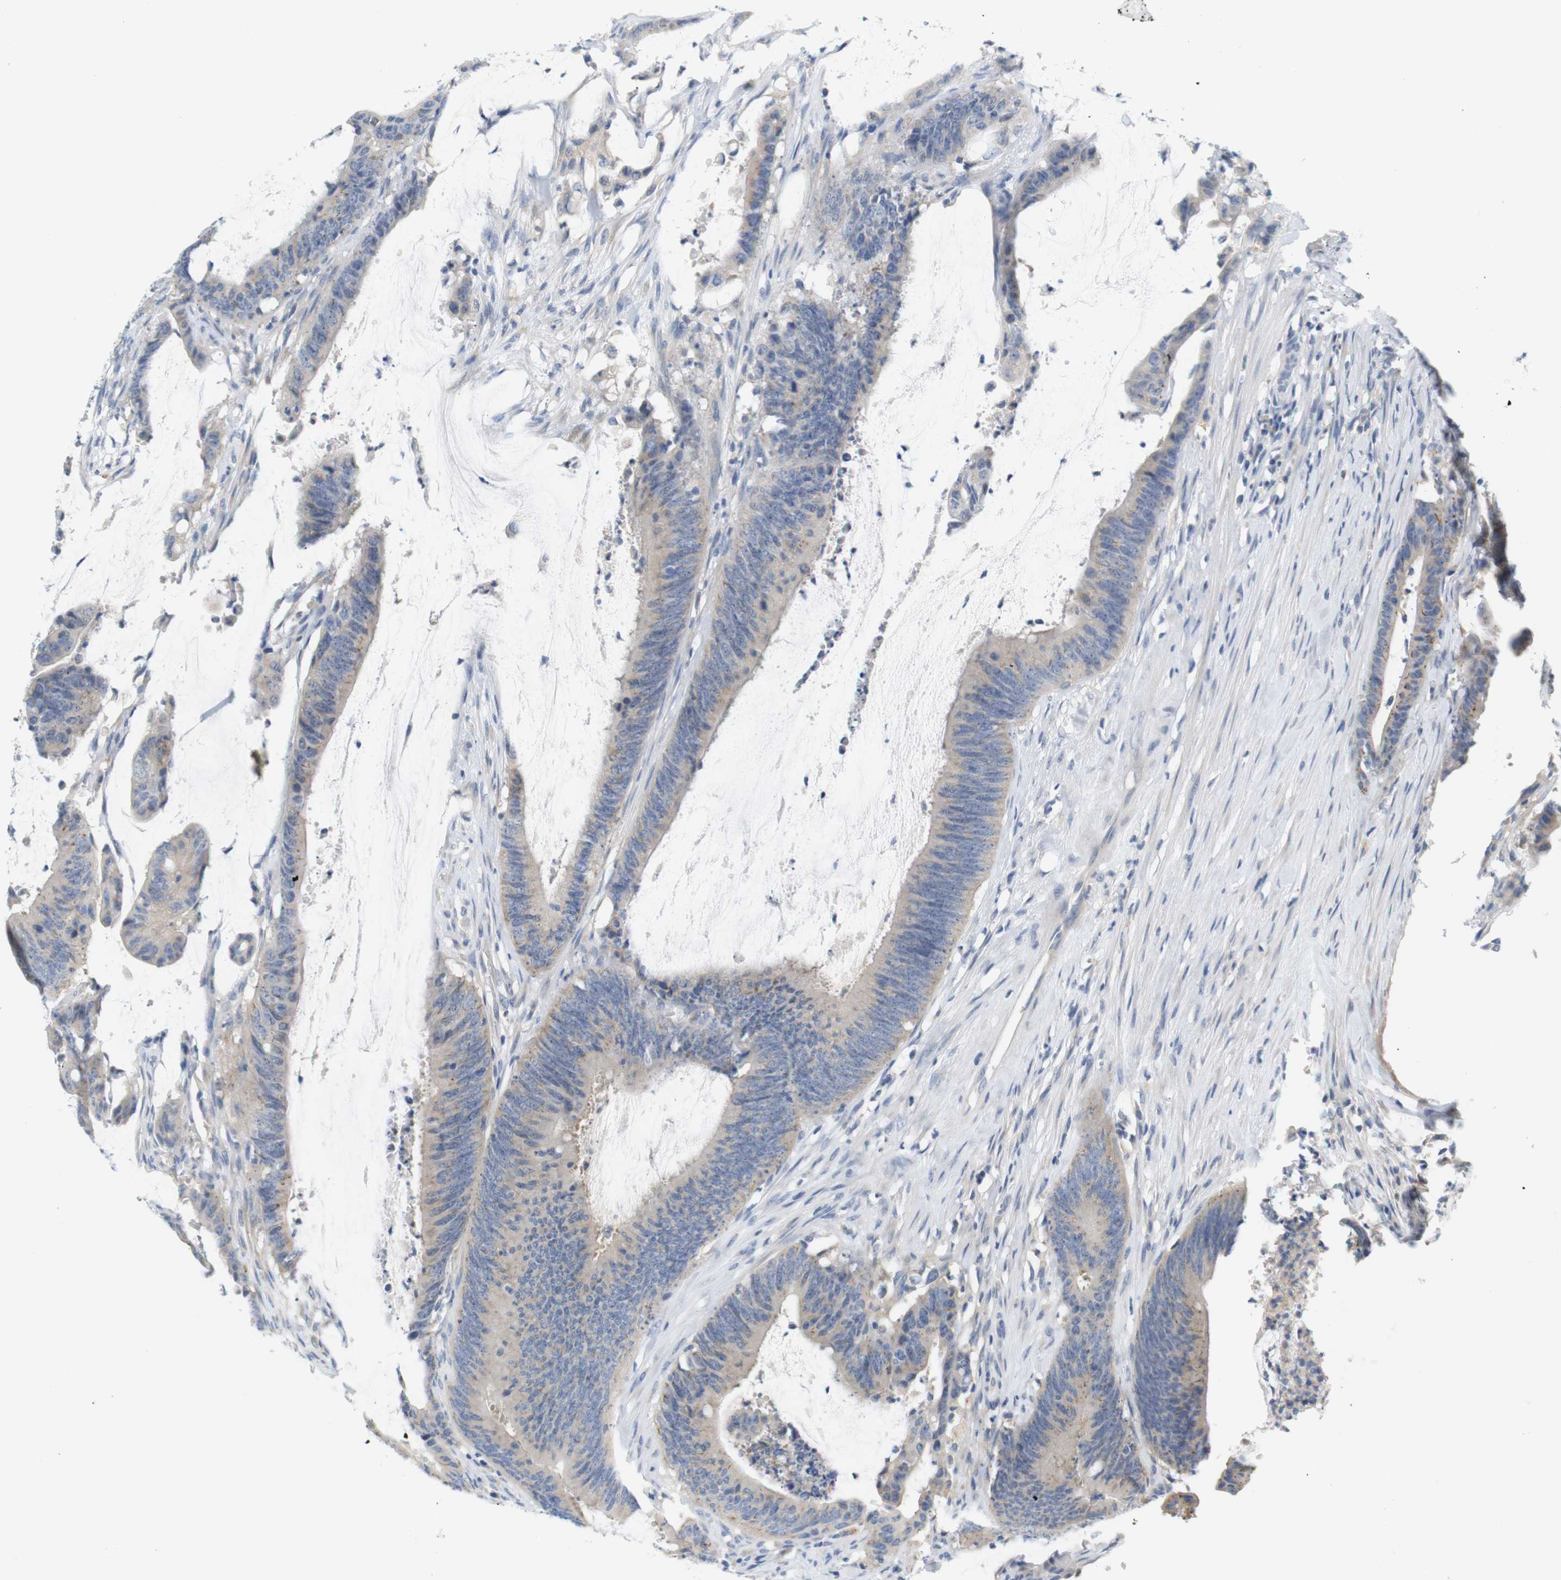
{"staining": {"intensity": "negative", "quantity": "none", "location": "none"}, "tissue": "colorectal cancer", "cell_type": "Tumor cells", "image_type": "cancer", "snomed": [{"axis": "morphology", "description": "Adenocarcinoma, NOS"}, {"axis": "topography", "description": "Rectum"}], "caption": "Immunohistochemical staining of human adenocarcinoma (colorectal) demonstrates no significant staining in tumor cells.", "gene": "LRRK2", "patient": {"sex": "female", "age": 66}}